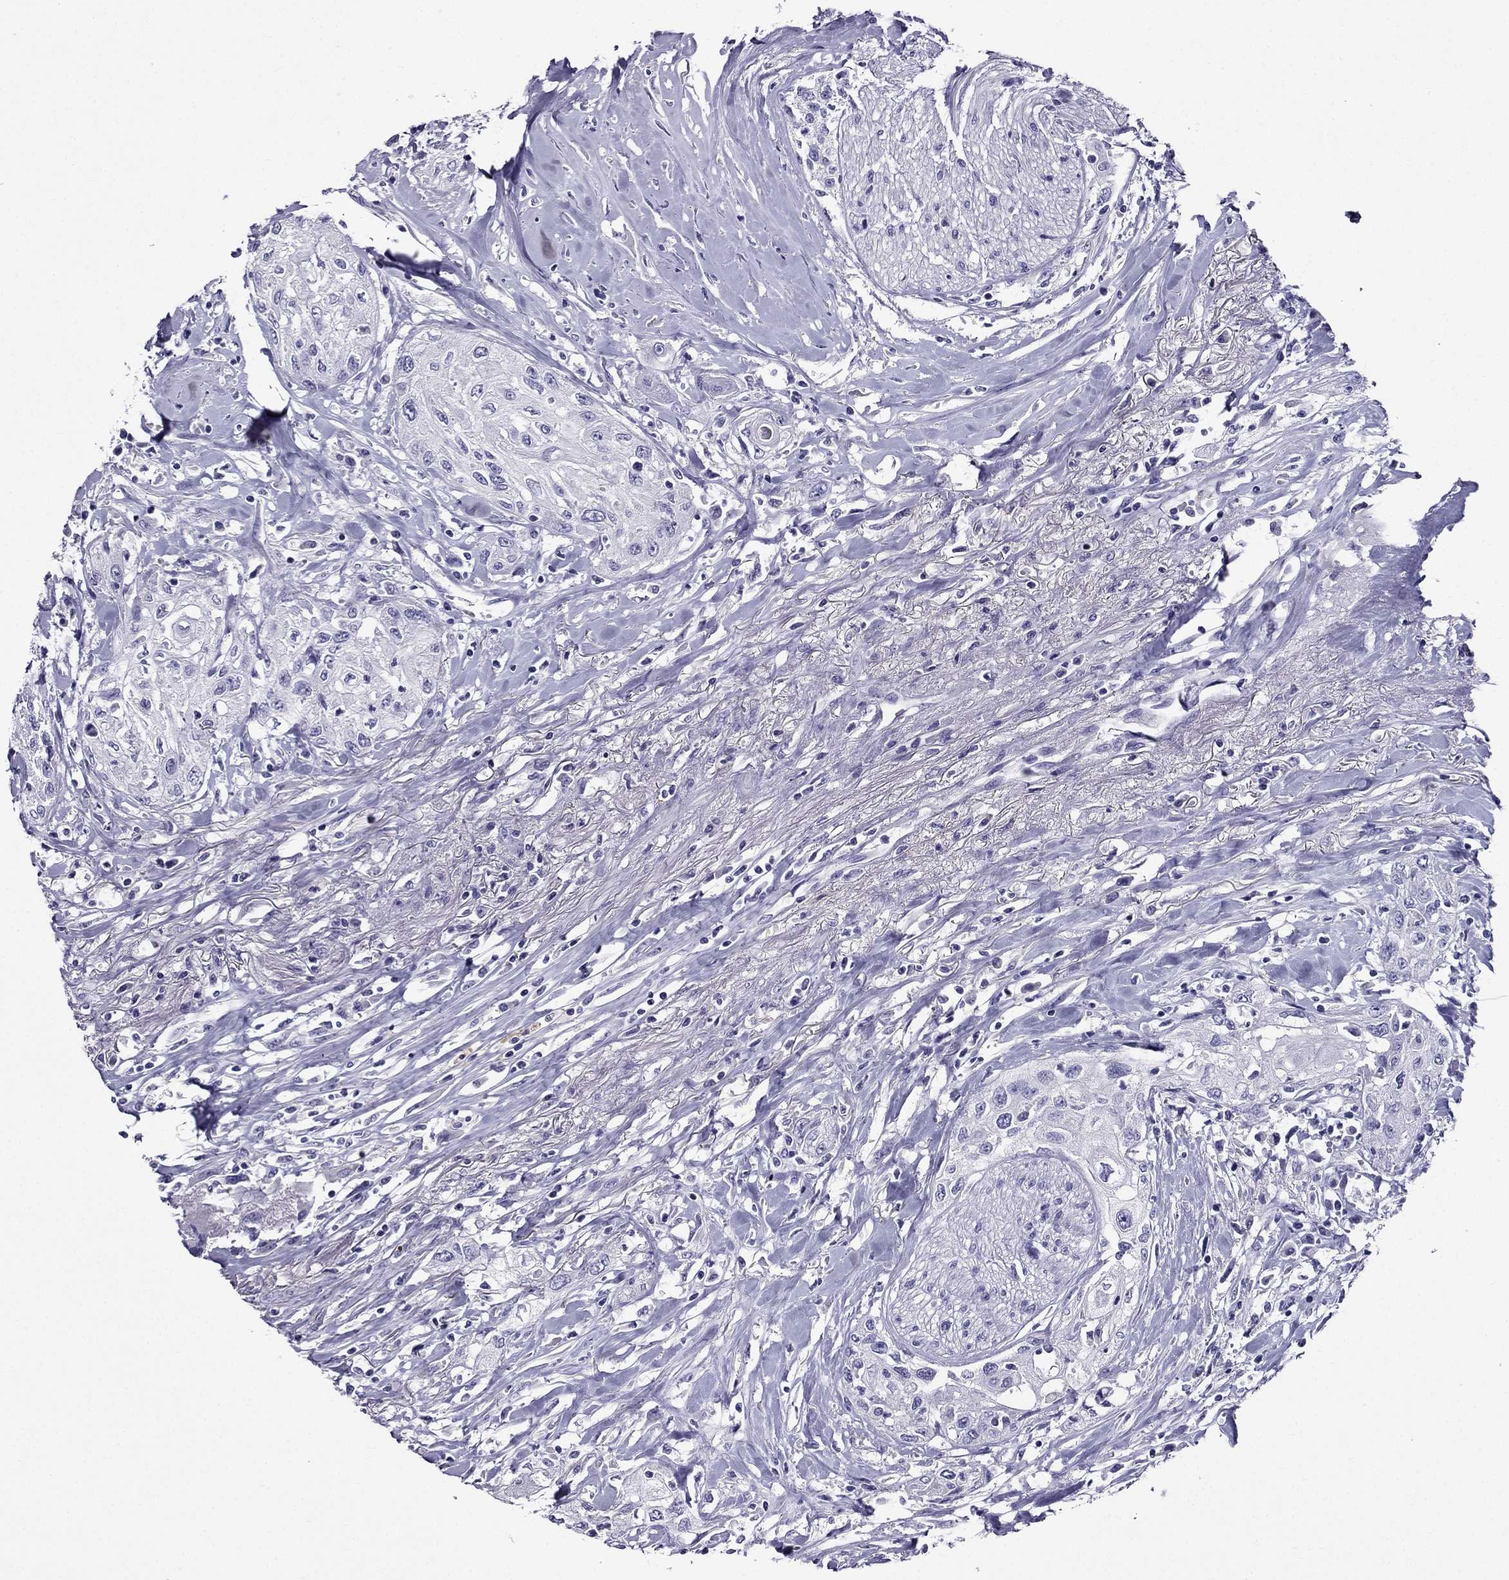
{"staining": {"intensity": "negative", "quantity": "none", "location": "none"}, "tissue": "head and neck cancer", "cell_type": "Tumor cells", "image_type": "cancer", "snomed": [{"axis": "morphology", "description": "Normal tissue, NOS"}, {"axis": "morphology", "description": "Squamous cell carcinoma, NOS"}, {"axis": "topography", "description": "Oral tissue"}, {"axis": "topography", "description": "Peripheral nerve tissue"}, {"axis": "topography", "description": "Head-Neck"}], "caption": "This micrograph is of squamous cell carcinoma (head and neck) stained with immunohistochemistry (IHC) to label a protein in brown with the nuclei are counter-stained blue. There is no positivity in tumor cells.", "gene": "ZNF541", "patient": {"sex": "female", "age": 59}}